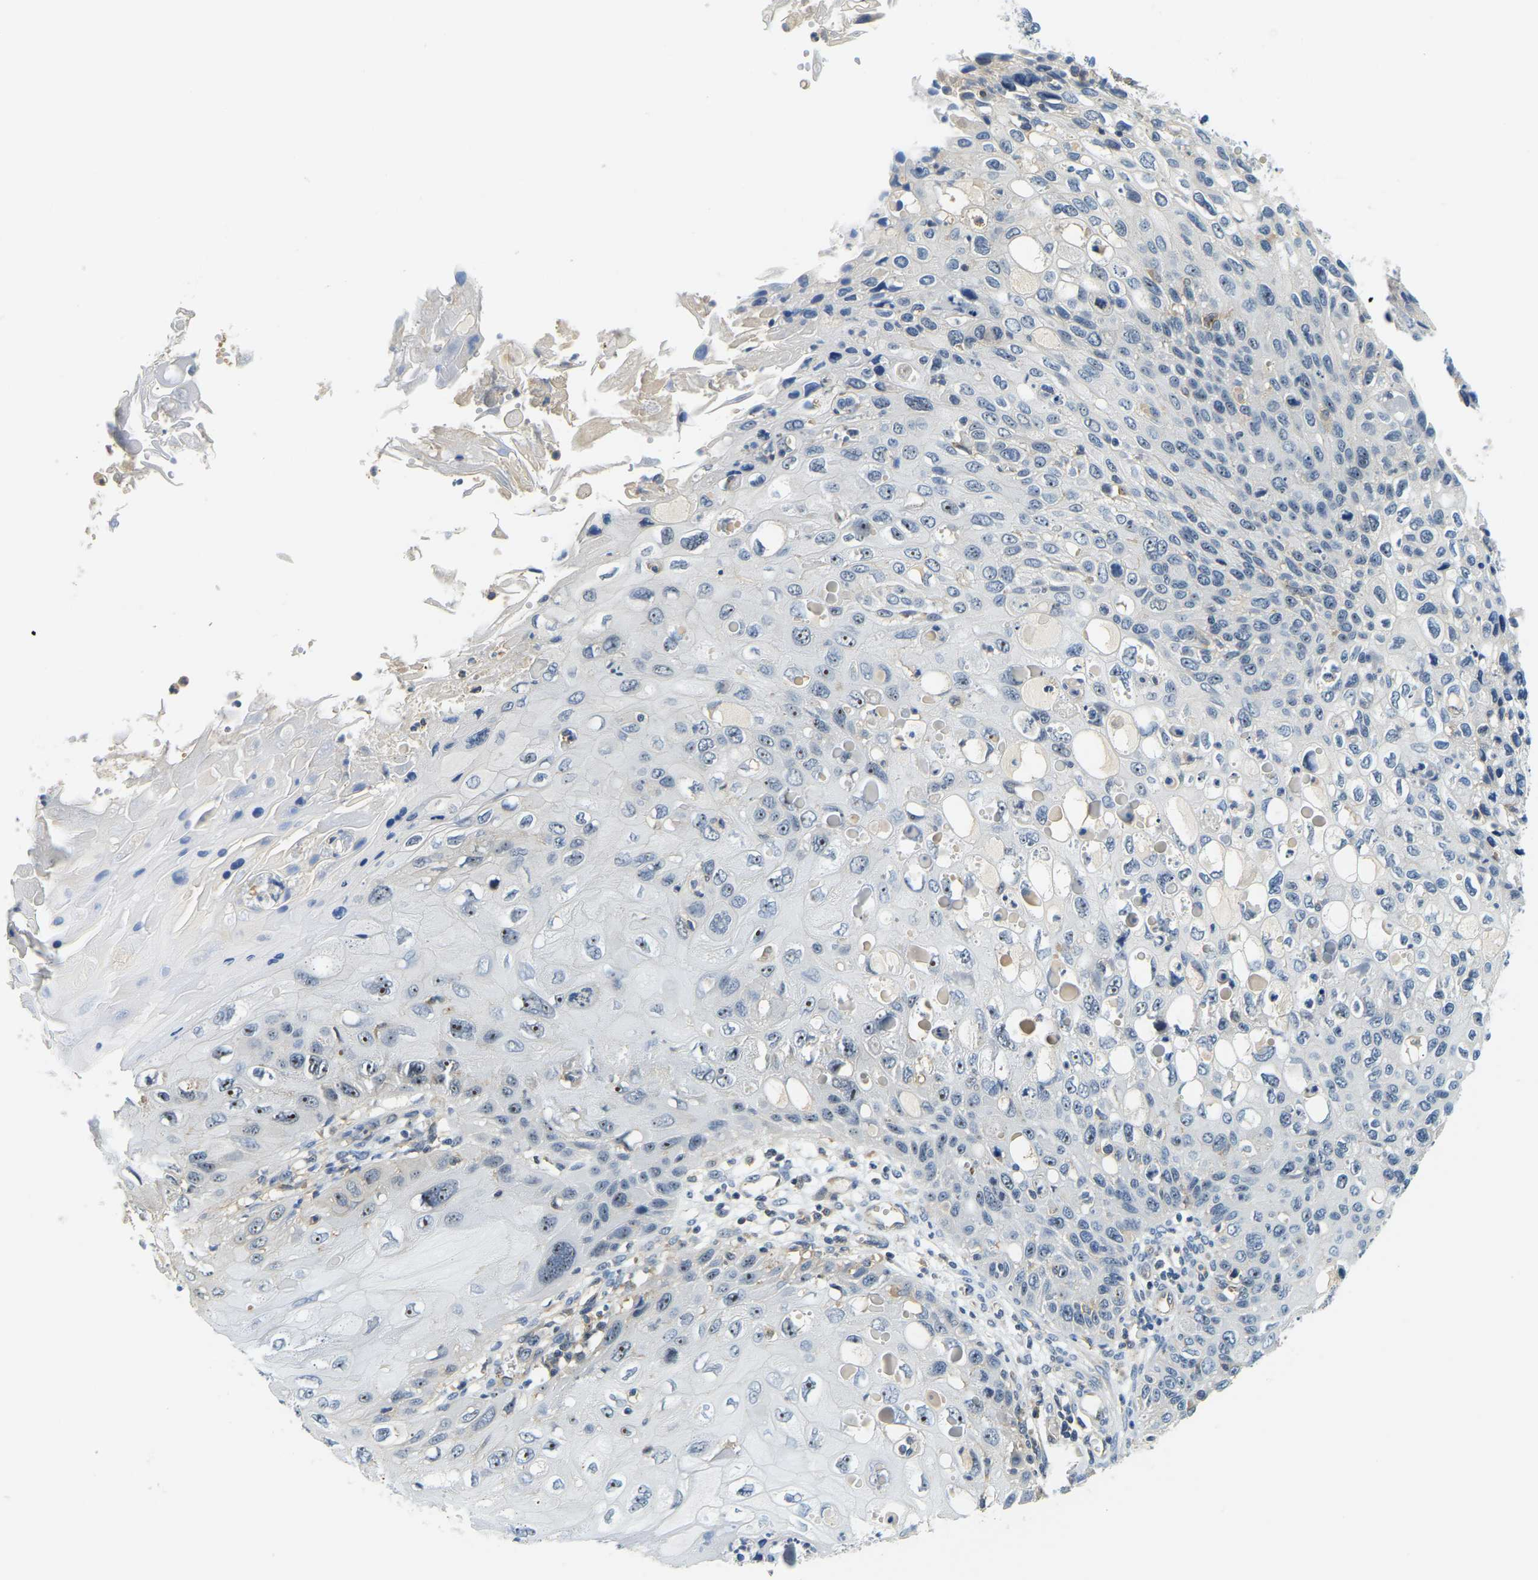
{"staining": {"intensity": "moderate", "quantity": "<25%", "location": "nuclear"}, "tissue": "cervical cancer", "cell_type": "Tumor cells", "image_type": "cancer", "snomed": [{"axis": "morphology", "description": "Squamous cell carcinoma, NOS"}, {"axis": "topography", "description": "Cervix"}], "caption": "IHC (DAB) staining of cervical squamous cell carcinoma demonstrates moderate nuclear protein staining in approximately <25% of tumor cells.", "gene": "RRP1", "patient": {"sex": "female", "age": 70}}